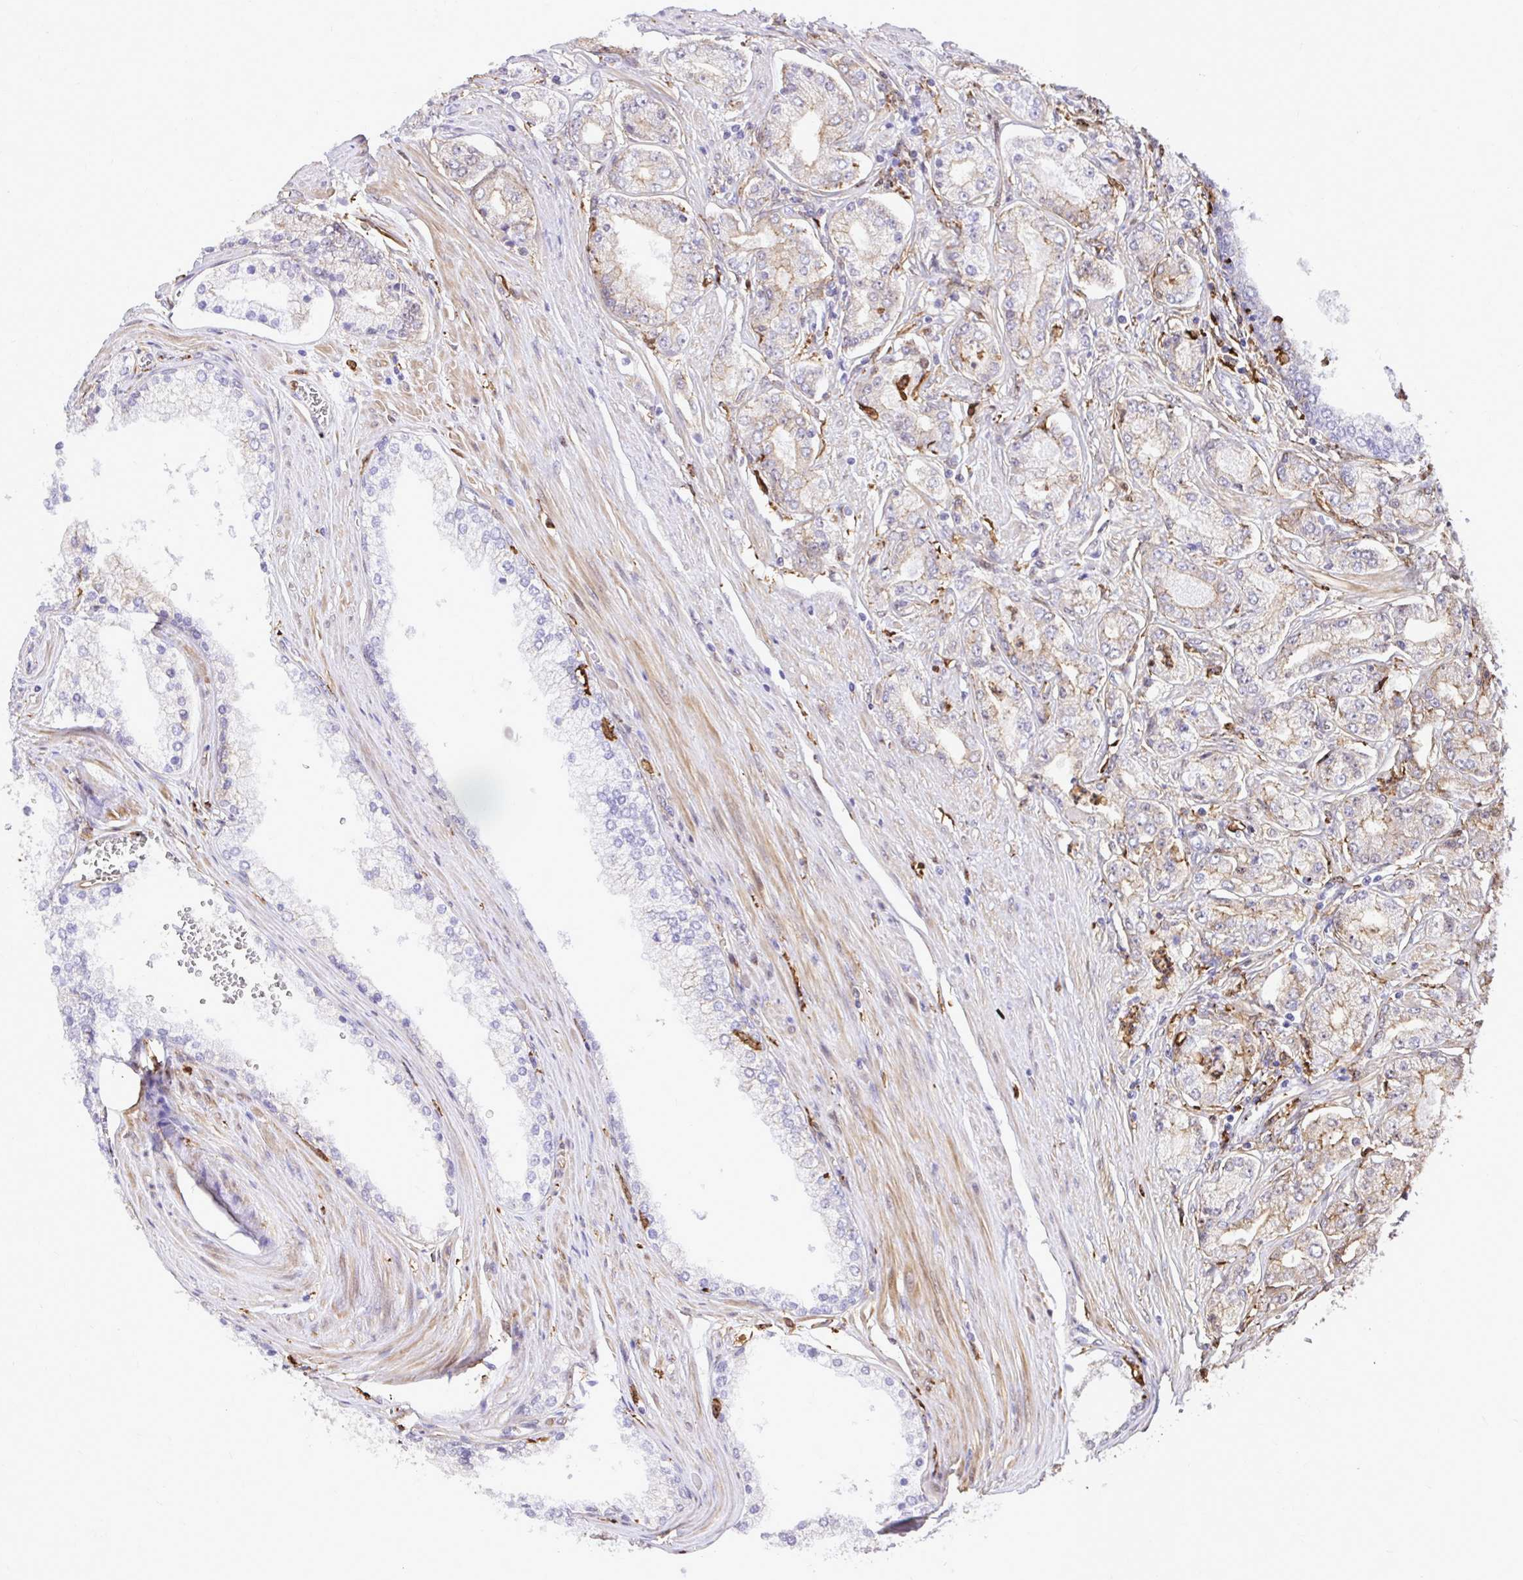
{"staining": {"intensity": "weak", "quantity": "<25%", "location": "cytoplasmic/membranous"}, "tissue": "prostate cancer", "cell_type": "Tumor cells", "image_type": "cancer", "snomed": [{"axis": "morphology", "description": "Adenocarcinoma, High grade"}, {"axis": "topography", "description": "Prostate"}], "caption": "The micrograph shows no staining of tumor cells in prostate cancer (high-grade adenocarcinoma).", "gene": "GSN", "patient": {"sex": "male", "age": 66}}